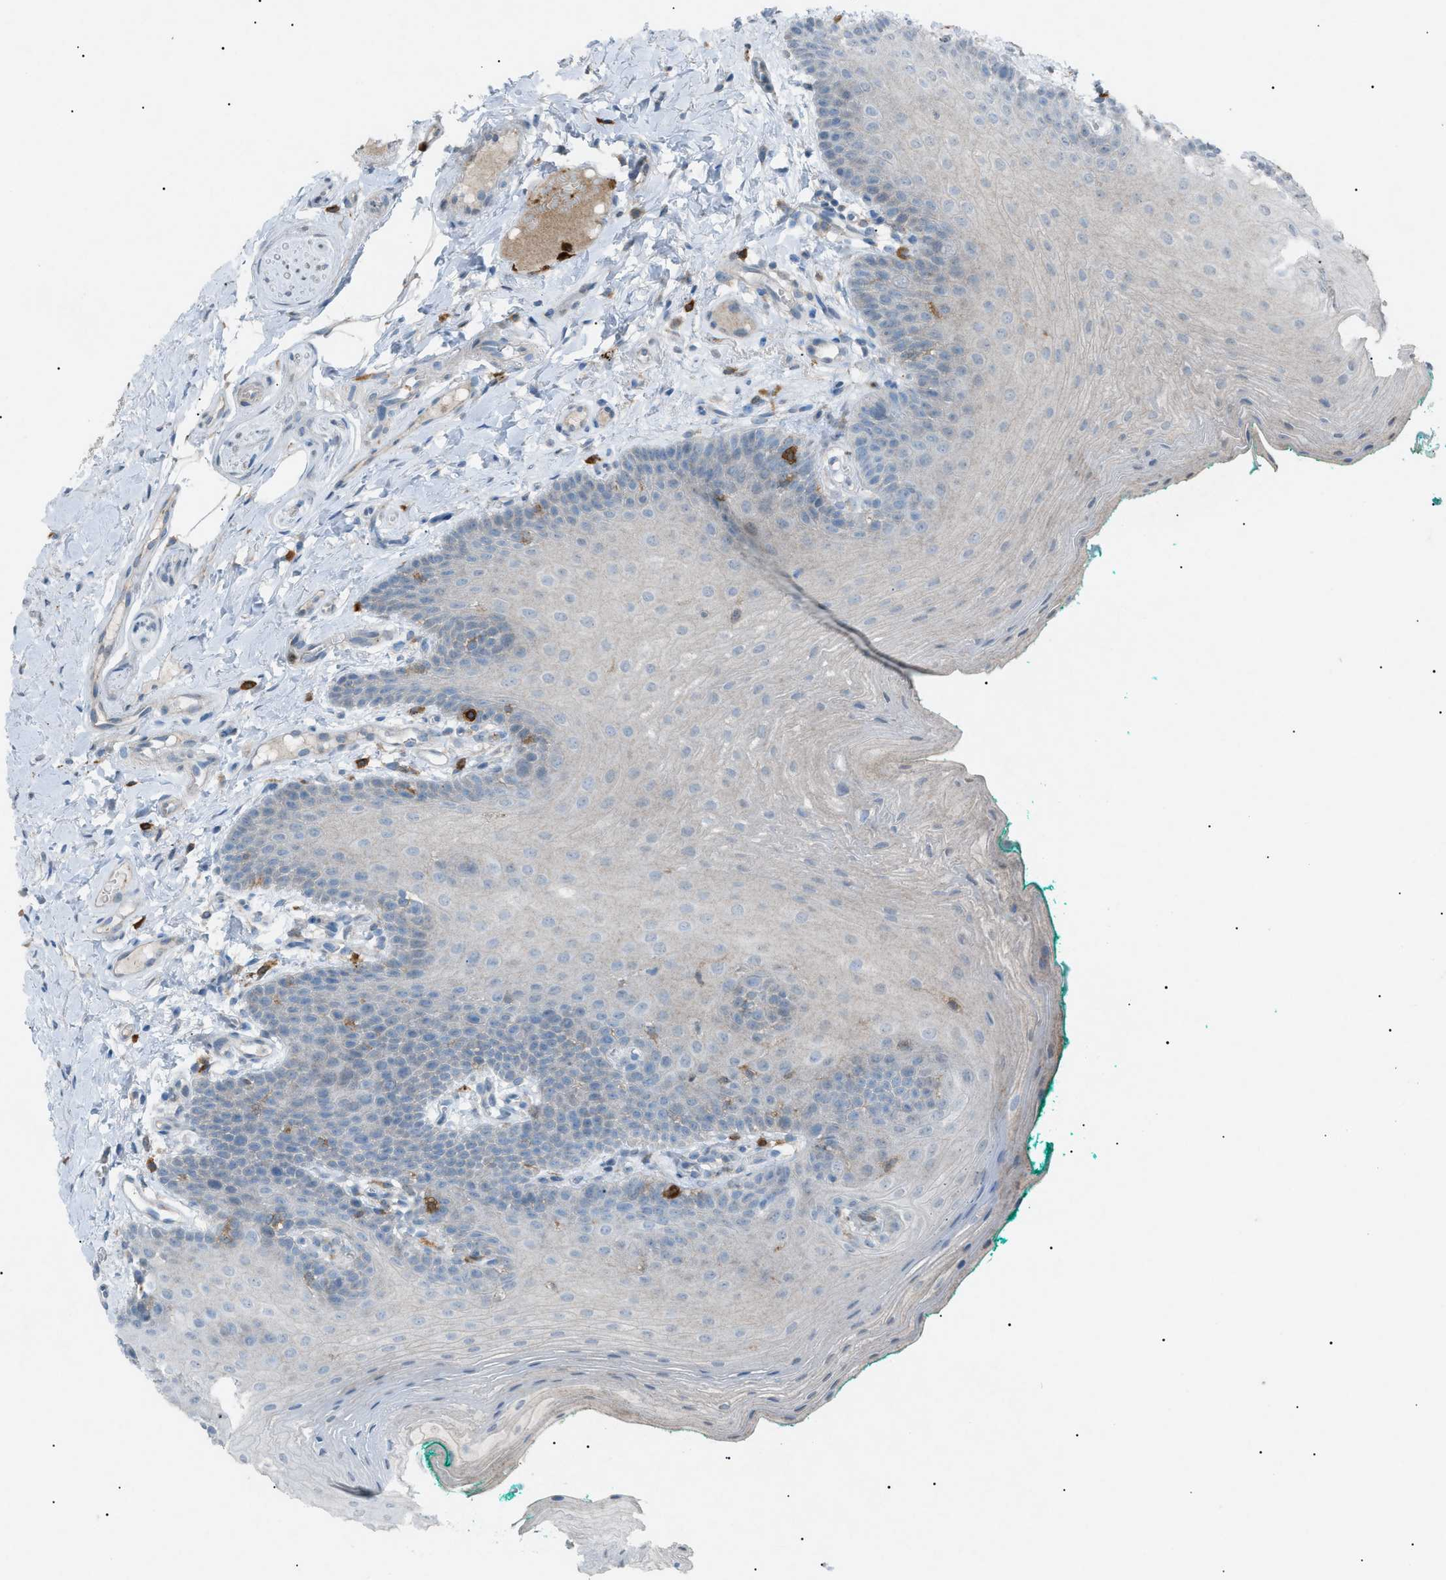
{"staining": {"intensity": "negative", "quantity": "none", "location": "none"}, "tissue": "oral mucosa", "cell_type": "Squamous epithelial cells", "image_type": "normal", "snomed": [{"axis": "morphology", "description": "Normal tissue, NOS"}, {"axis": "topography", "description": "Oral tissue"}], "caption": "This is an immunohistochemistry photomicrograph of benign oral mucosa. There is no positivity in squamous epithelial cells.", "gene": "BTK", "patient": {"sex": "male", "age": 58}}